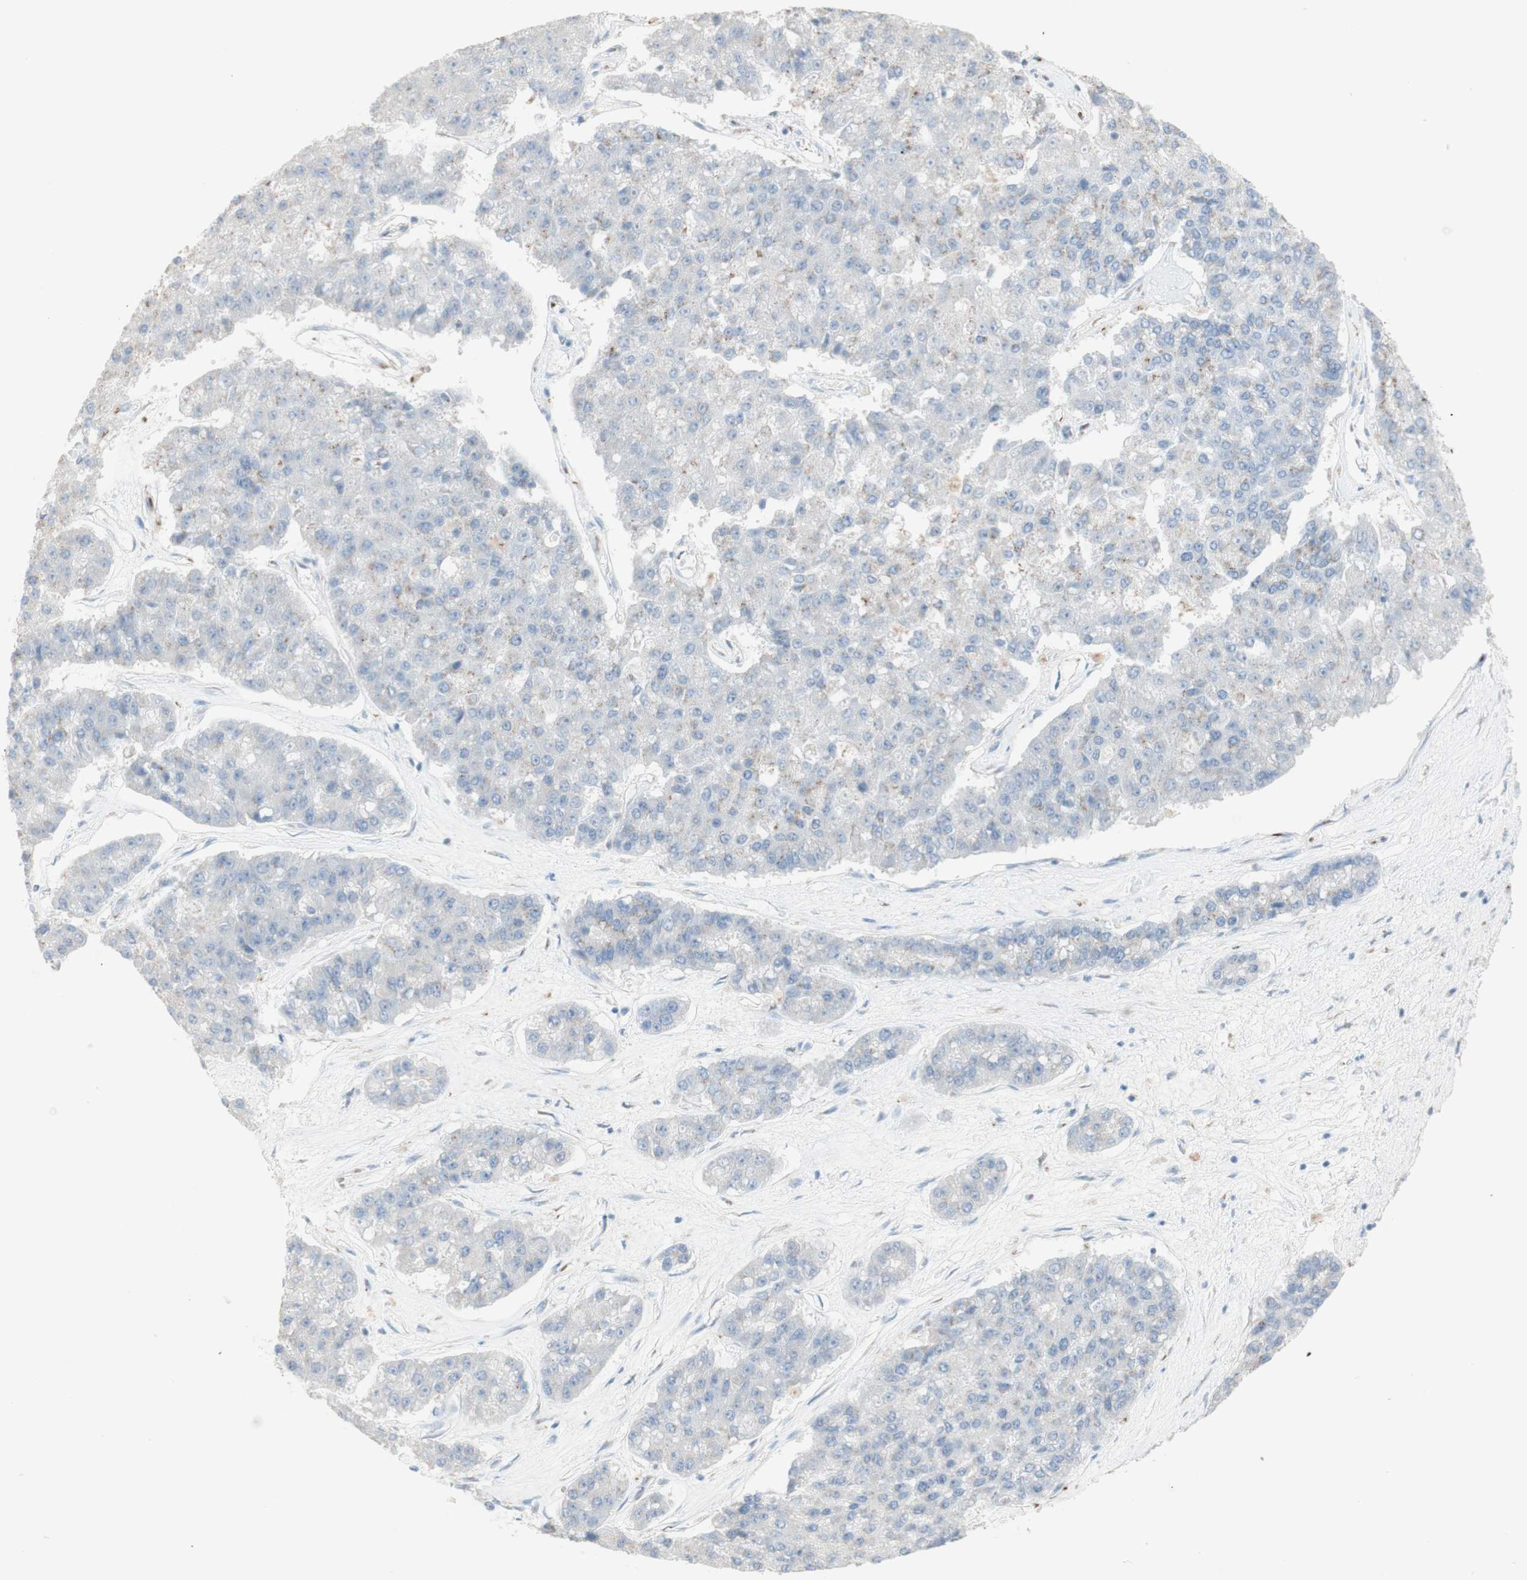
{"staining": {"intensity": "moderate", "quantity": "<25%", "location": "cytoplasmic/membranous"}, "tissue": "pancreatic cancer", "cell_type": "Tumor cells", "image_type": "cancer", "snomed": [{"axis": "morphology", "description": "Adenocarcinoma, NOS"}, {"axis": "topography", "description": "Pancreas"}], "caption": "DAB (3,3'-diaminobenzidine) immunohistochemical staining of adenocarcinoma (pancreatic) exhibits moderate cytoplasmic/membranous protein positivity in about <25% of tumor cells.", "gene": "MANEA", "patient": {"sex": "male", "age": 50}}